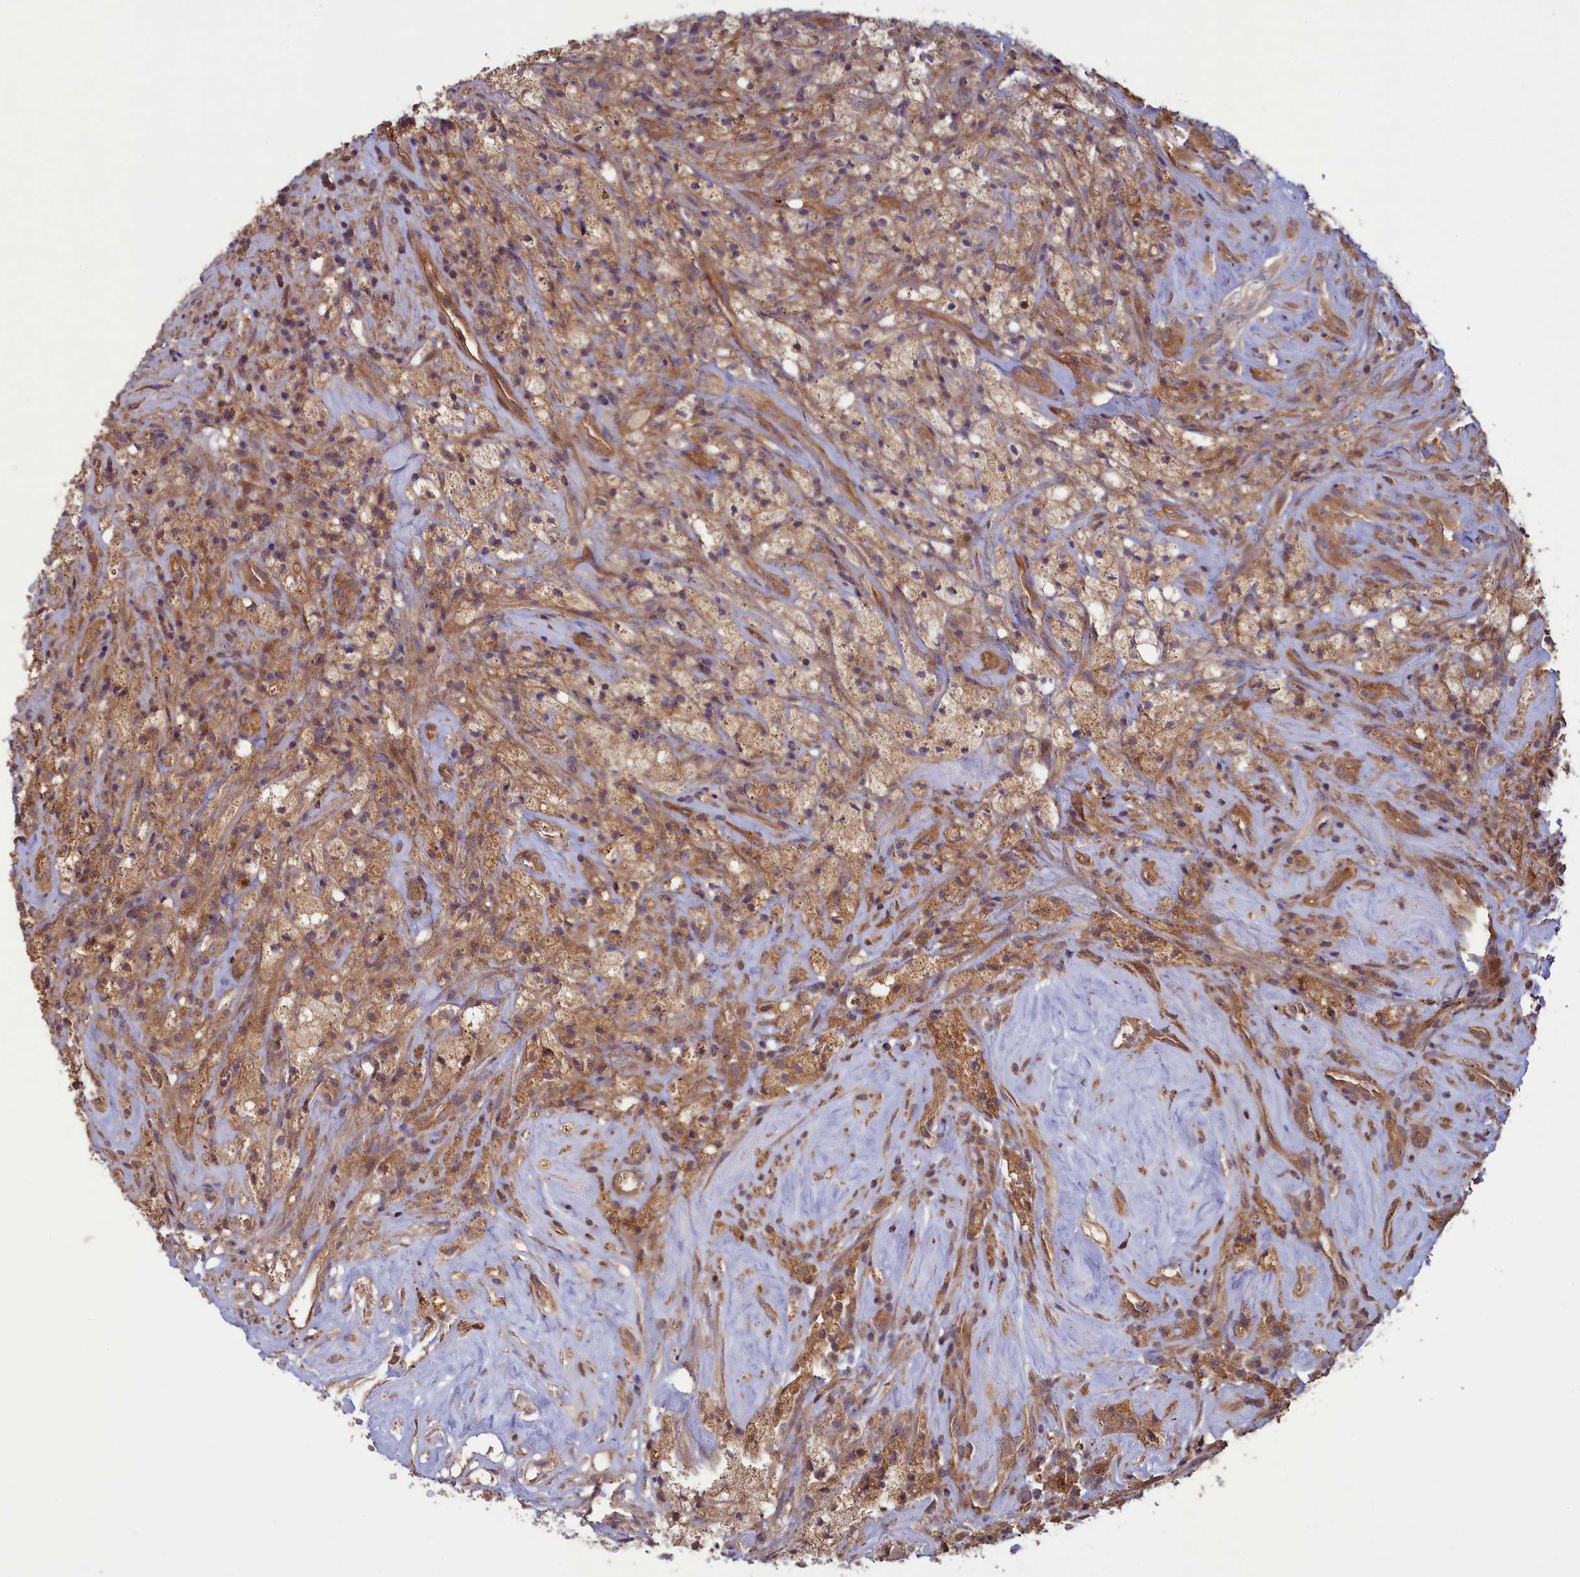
{"staining": {"intensity": "weak", "quantity": "25%-75%", "location": "cytoplasmic/membranous"}, "tissue": "glioma", "cell_type": "Tumor cells", "image_type": "cancer", "snomed": [{"axis": "morphology", "description": "Glioma, malignant, High grade"}, {"axis": "topography", "description": "Brain"}], "caption": "Glioma stained for a protein displays weak cytoplasmic/membranous positivity in tumor cells.", "gene": "CIAO2B", "patient": {"sex": "male", "age": 69}}